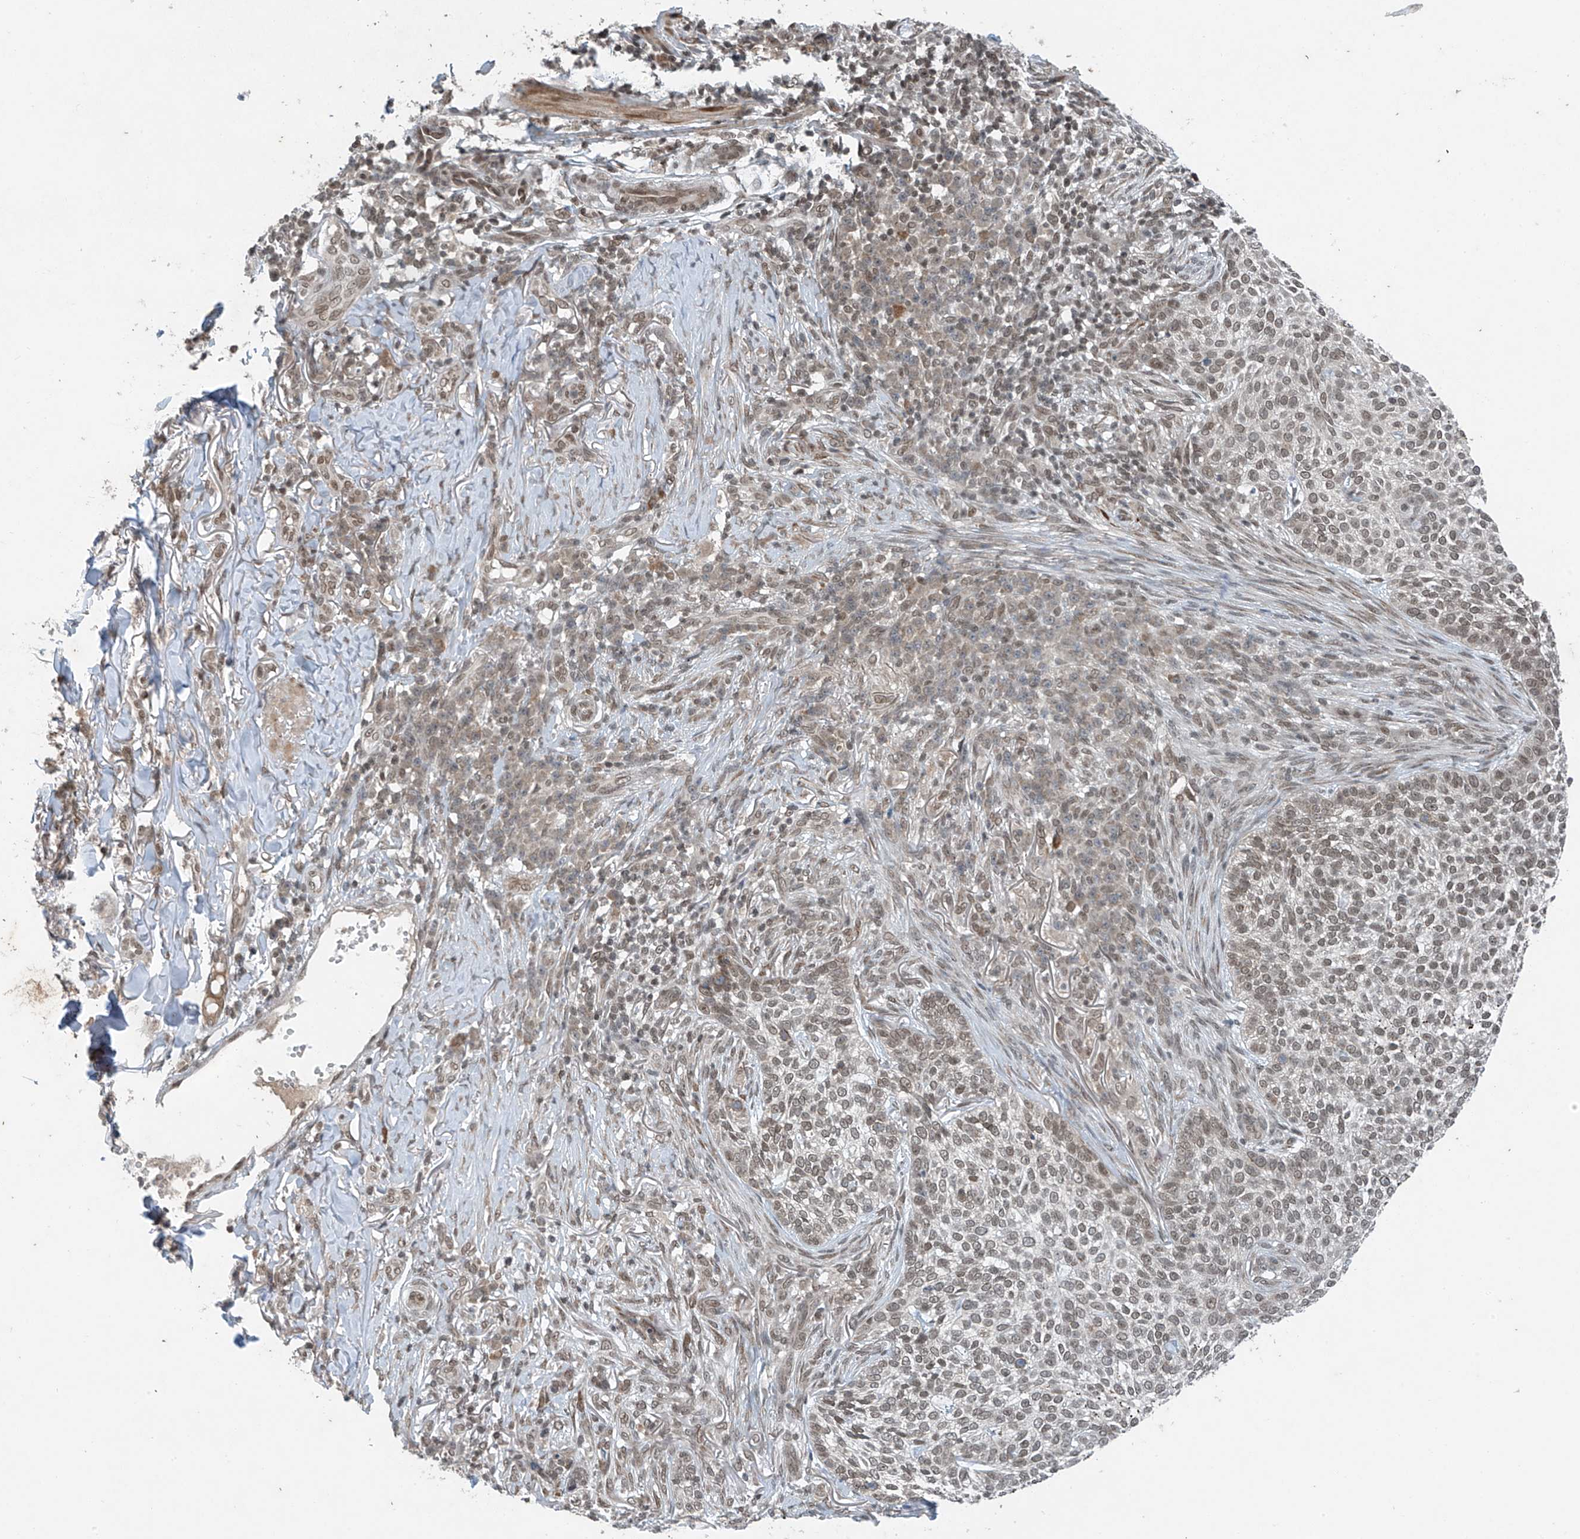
{"staining": {"intensity": "weak", "quantity": ">75%", "location": "nuclear"}, "tissue": "skin cancer", "cell_type": "Tumor cells", "image_type": "cancer", "snomed": [{"axis": "morphology", "description": "Basal cell carcinoma"}, {"axis": "topography", "description": "Skin"}], "caption": "A brown stain highlights weak nuclear expression of a protein in skin basal cell carcinoma tumor cells.", "gene": "TAF8", "patient": {"sex": "female", "age": 64}}